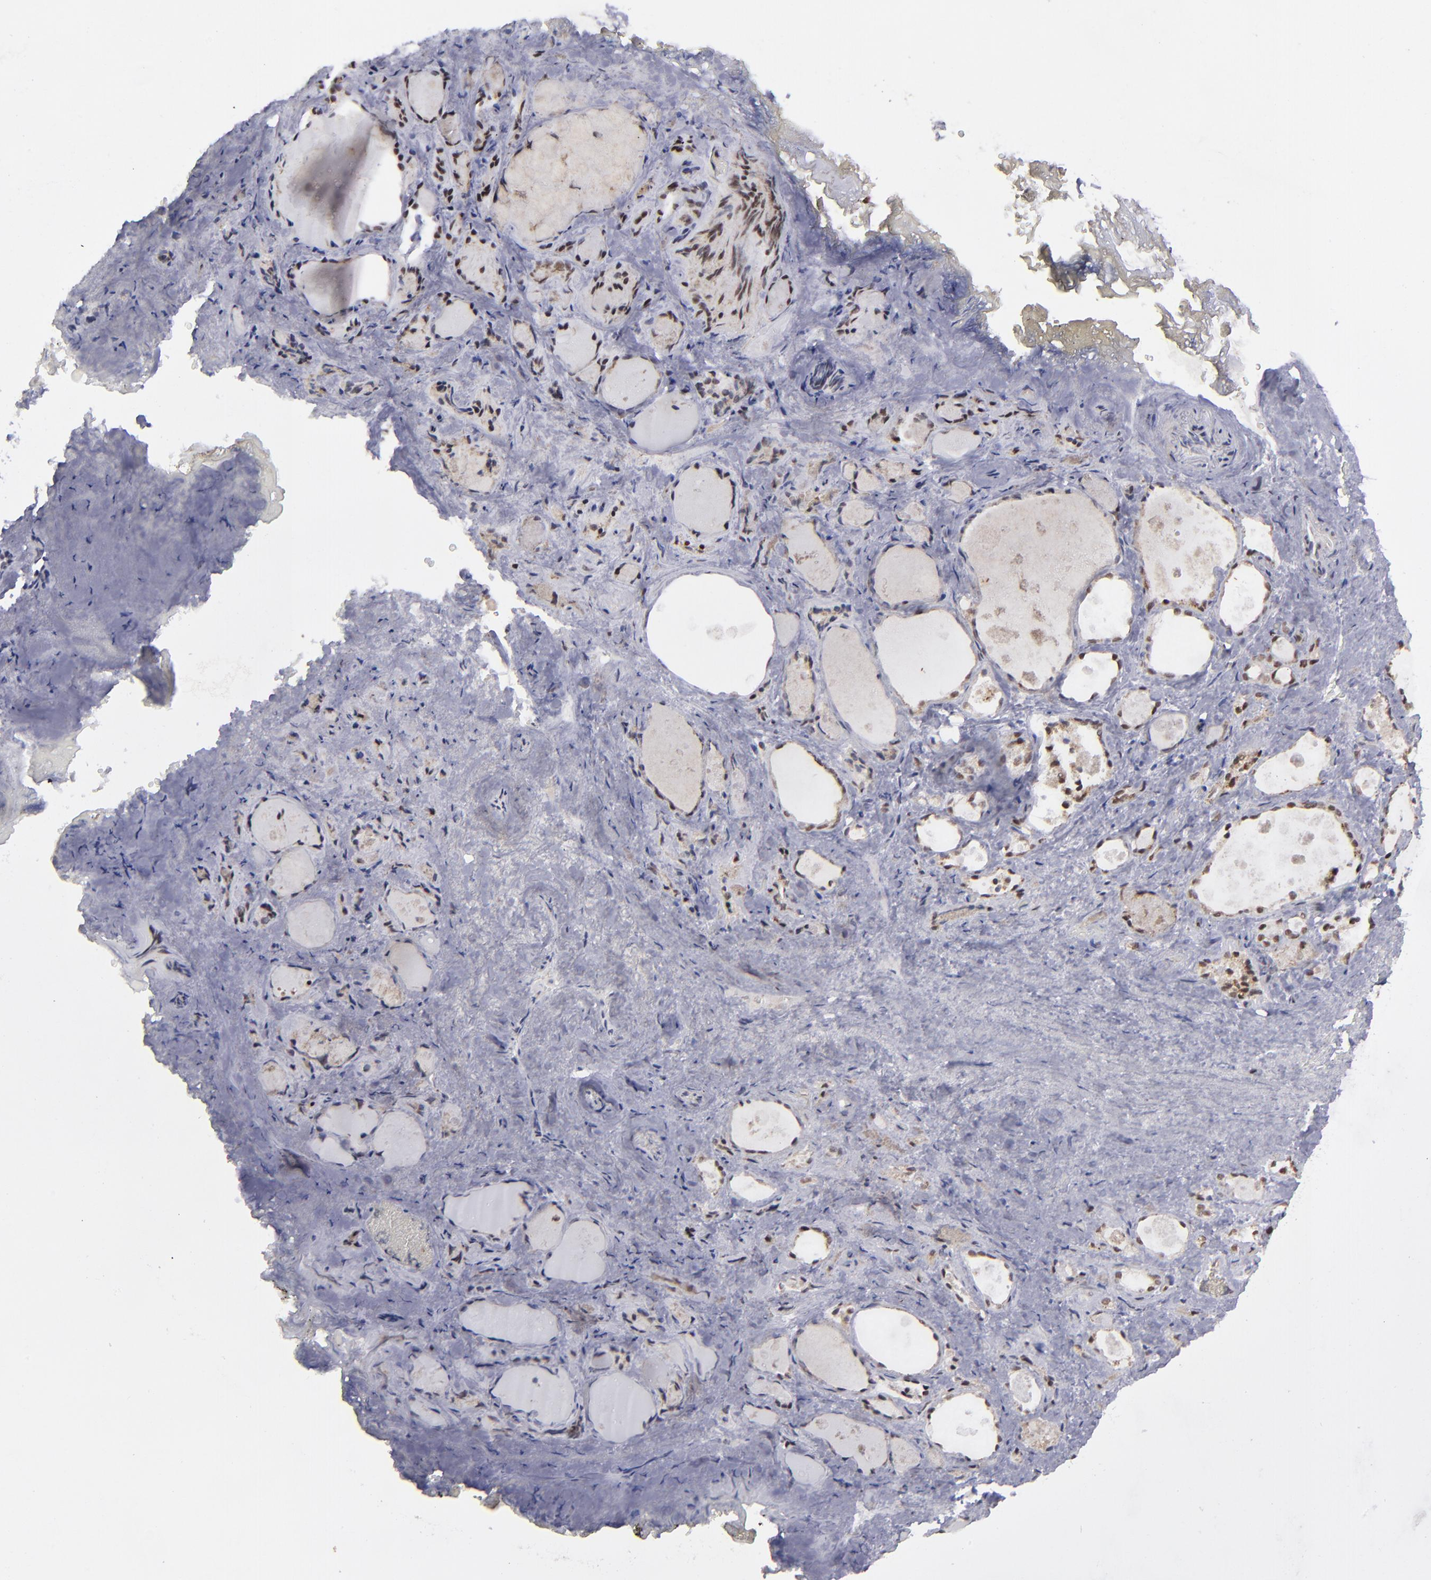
{"staining": {"intensity": "moderate", "quantity": ">75%", "location": "nuclear"}, "tissue": "thyroid gland", "cell_type": "Glandular cells", "image_type": "normal", "snomed": [{"axis": "morphology", "description": "Normal tissue, NOS"}, {"axis": "topography", "description": "Thyroid gland"}], "caption": "Immunohistochemistry (IHC) photomicrograph of benign thyroid gland: human thyroid gland stained using IHC displays medium levels of moderate protein expression localized specifically in the nuclear of glandular cells, appearing as a nuclear brown color.", "gene": "RREB1", "patient": {"sex": "female", "age": 75}}